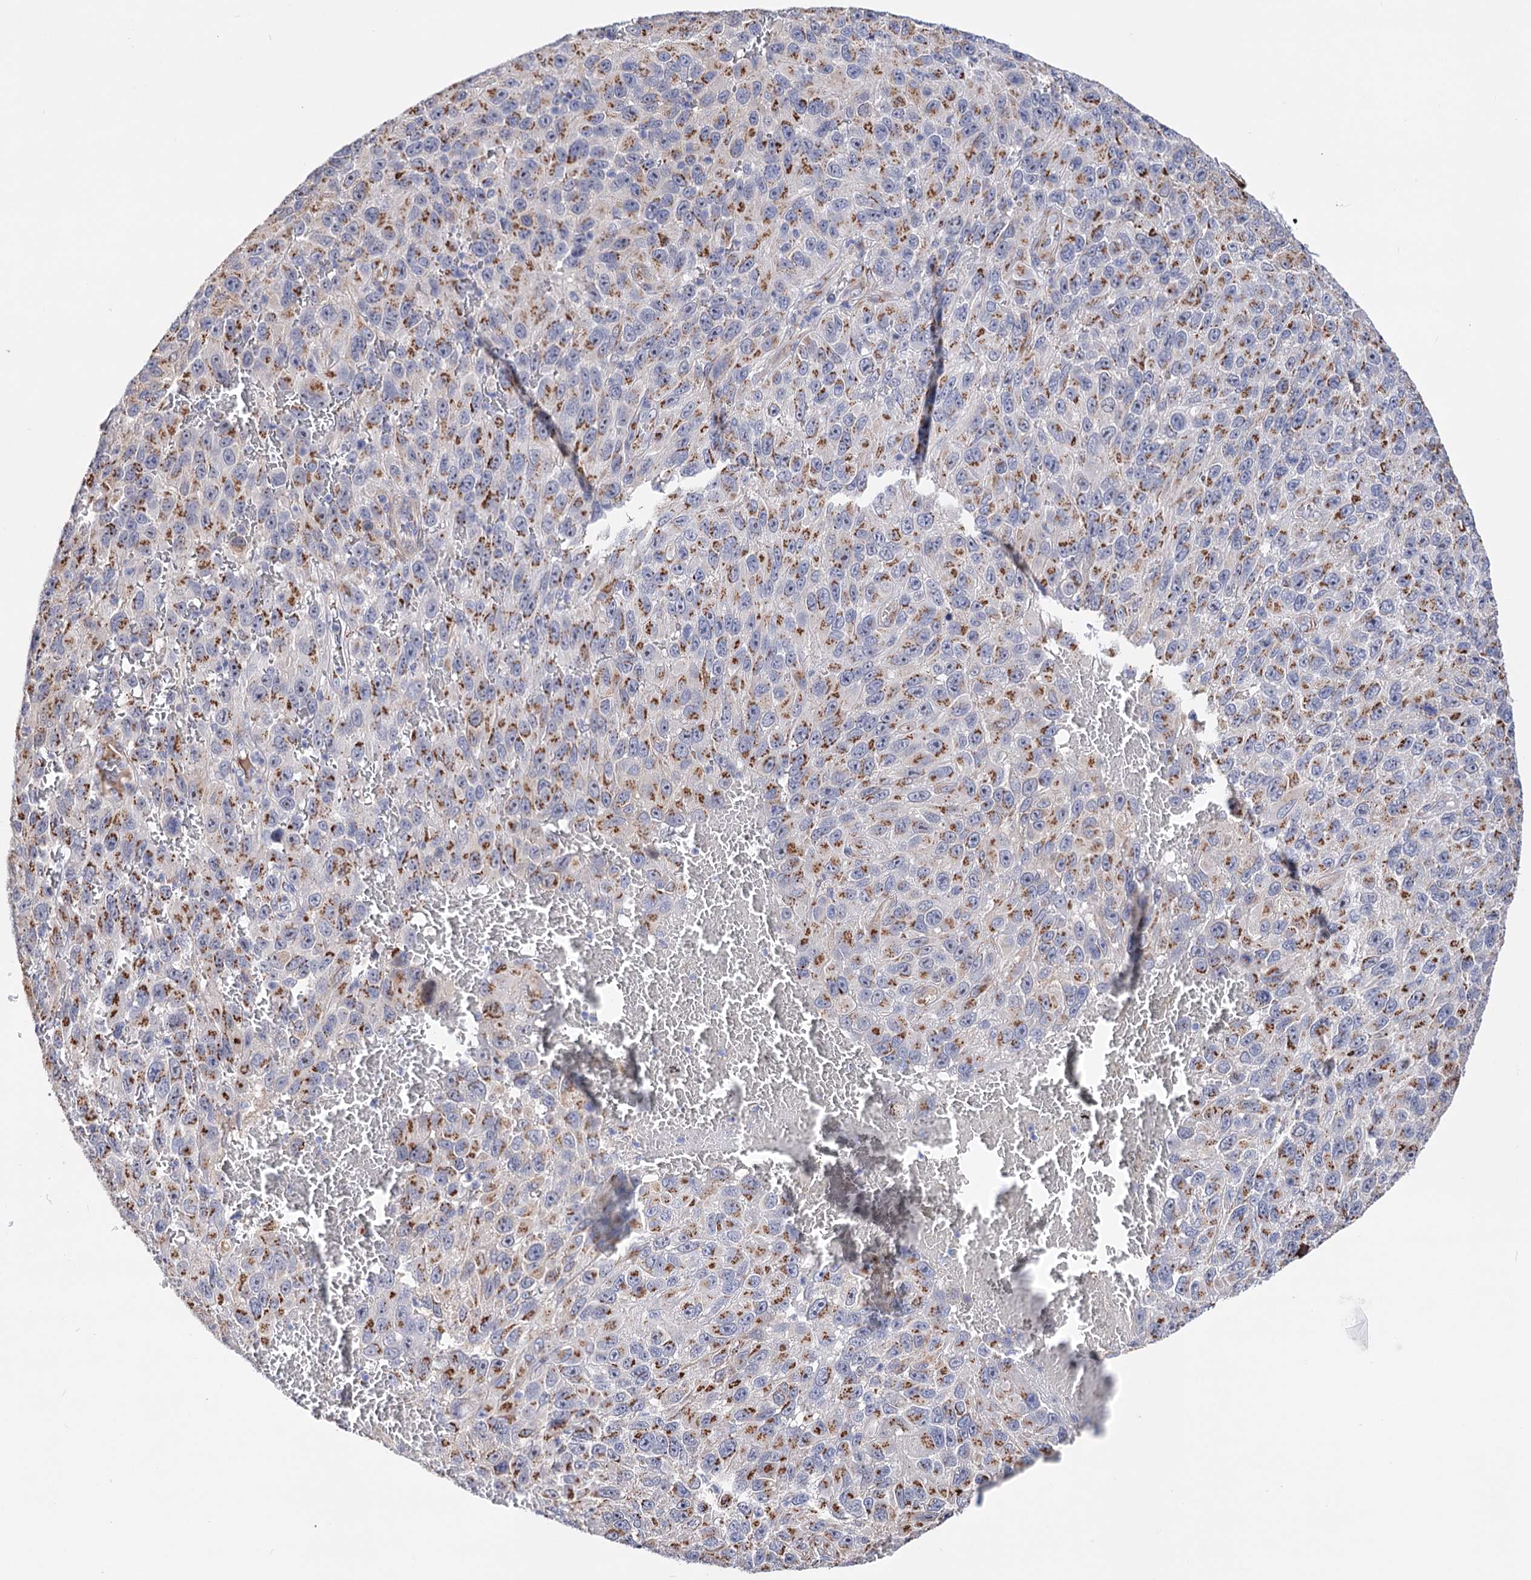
{"staining": {"intensity": "moderate", "quantity": ">75%", "location": "cytoplasmic/membranous"}, "tissue": "melanoma", "cell_type": "Tumor cells", "image_type": "cancer", "snomed": [{"axis": "morphology", "description": "Normal tissue, NOS"}, {"axis": "morphology", "description": "Malignant melanoma, NOS"}, {"axis": "topography", "description": "Skin"}], "caption": "The immunohistochemical stain highlights moderate cytoplasmic/membranous staining in tumor cells of melanoma tissue.", "gene": "C11orf96", "patient": {"sex": "female", "age": 96}}